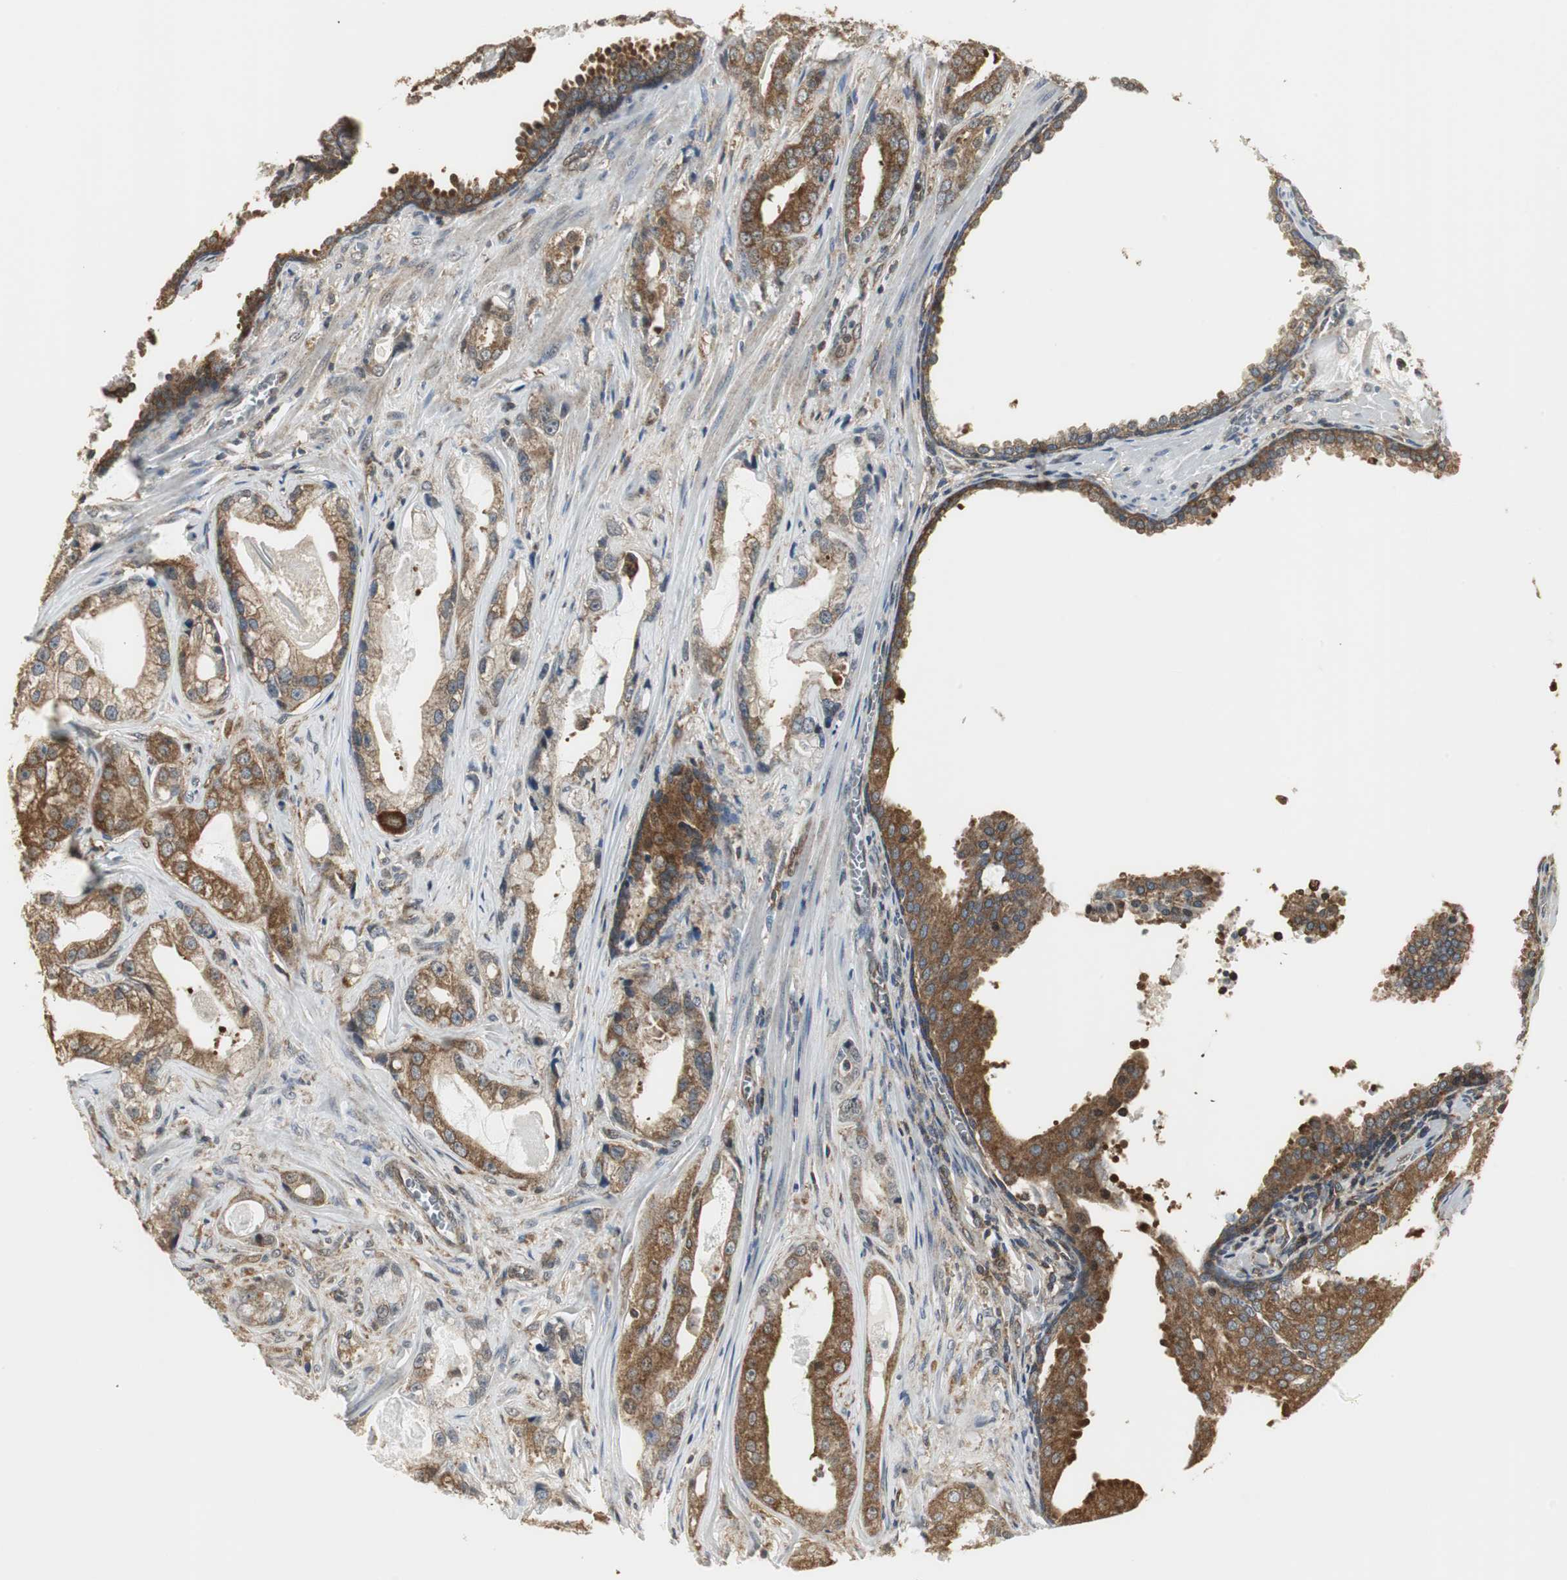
{"staining": {"intensity": "moderate", "quantity": ">75%", "location": "cytoplasmic/membranous"}, "tissue": "prostate cancer", "cell_type": "Tumor cells", "image_type": "cancer", "snomed": [{"axis": "morphology", "description": "Adenocarcinoma, Low grade"}, {"axis": "topography", "description": "Prostate"}], "caption": "High-power microscopy captured an IHC image of adenocarcinoma (low-grade) (prostate), revealing moderate cytoplasmic/membranous expression in approximately >75% of tumor cells.", "gene": "CCT5", "patient": {"sex": "male", "age": 59}}